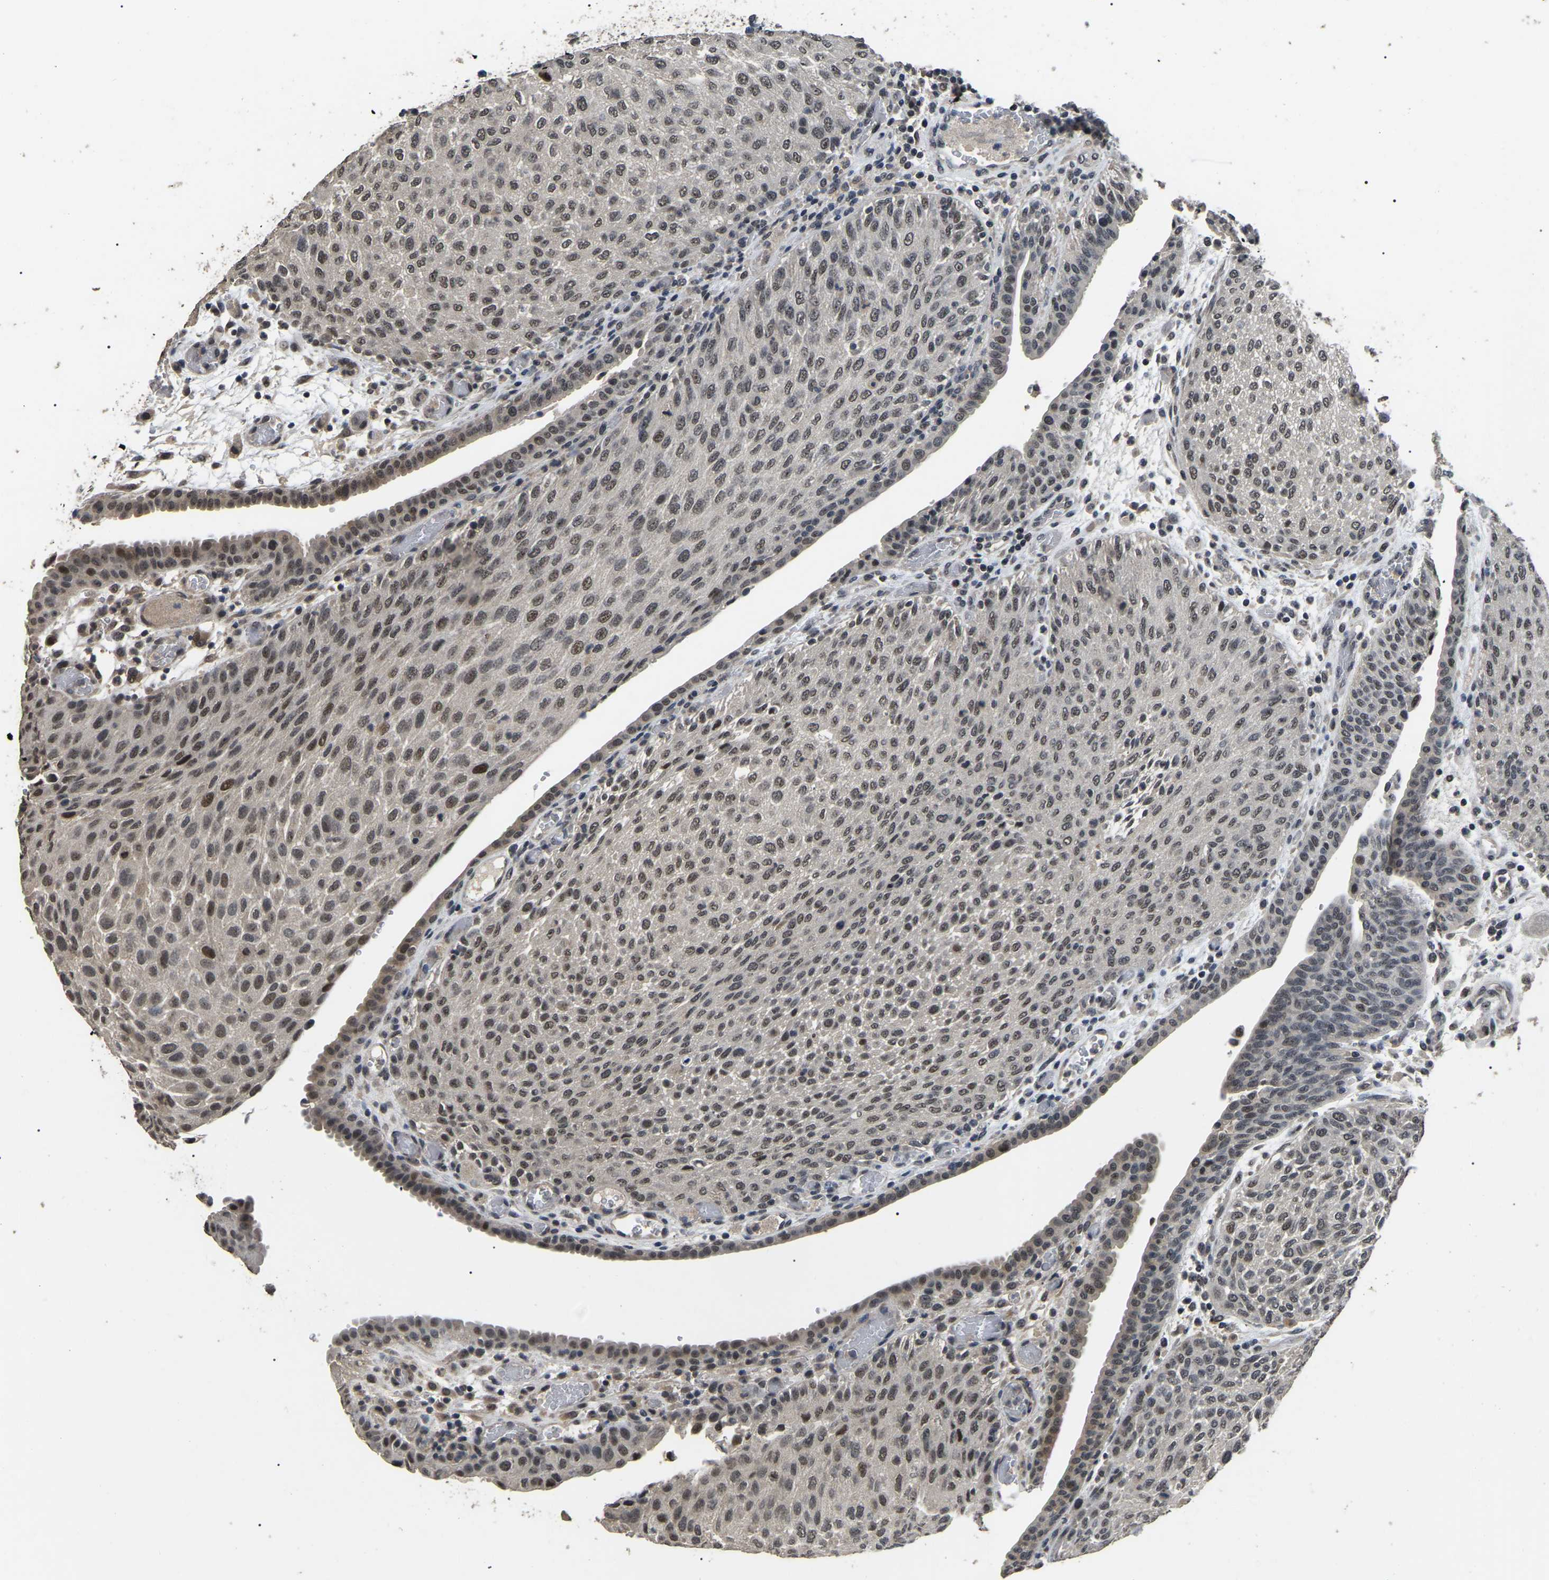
{"staining": {"intensity": "moderate", "quantity": ">75%", "location": "nuclear"}, "tissue": "urothelial cancer", "cell_type": "Tumor cells", "image_type": "cancer", "snomed": [{"axis": "morphology", "description": "Urothelial carcinoma, Low grade"}, {"axis": "morphology", "description": "Urothelial carcinoma, High grade"}, {"axis": "topography", "description": "Urinary bladder"}], "caption": "Urothelial carcinoma (high-grade) stained with immunohistochemistry reveals moderate nuclear expression in approximately >75% of tumor cells. Using DAB (3,3'-diaminobenzidine) (brown) and hematoxylin (blue) stains, captured at high magnification using brightfield microscopy.", "gene": "PPM1E", "patient": {"sex": "male", "age": 35}}